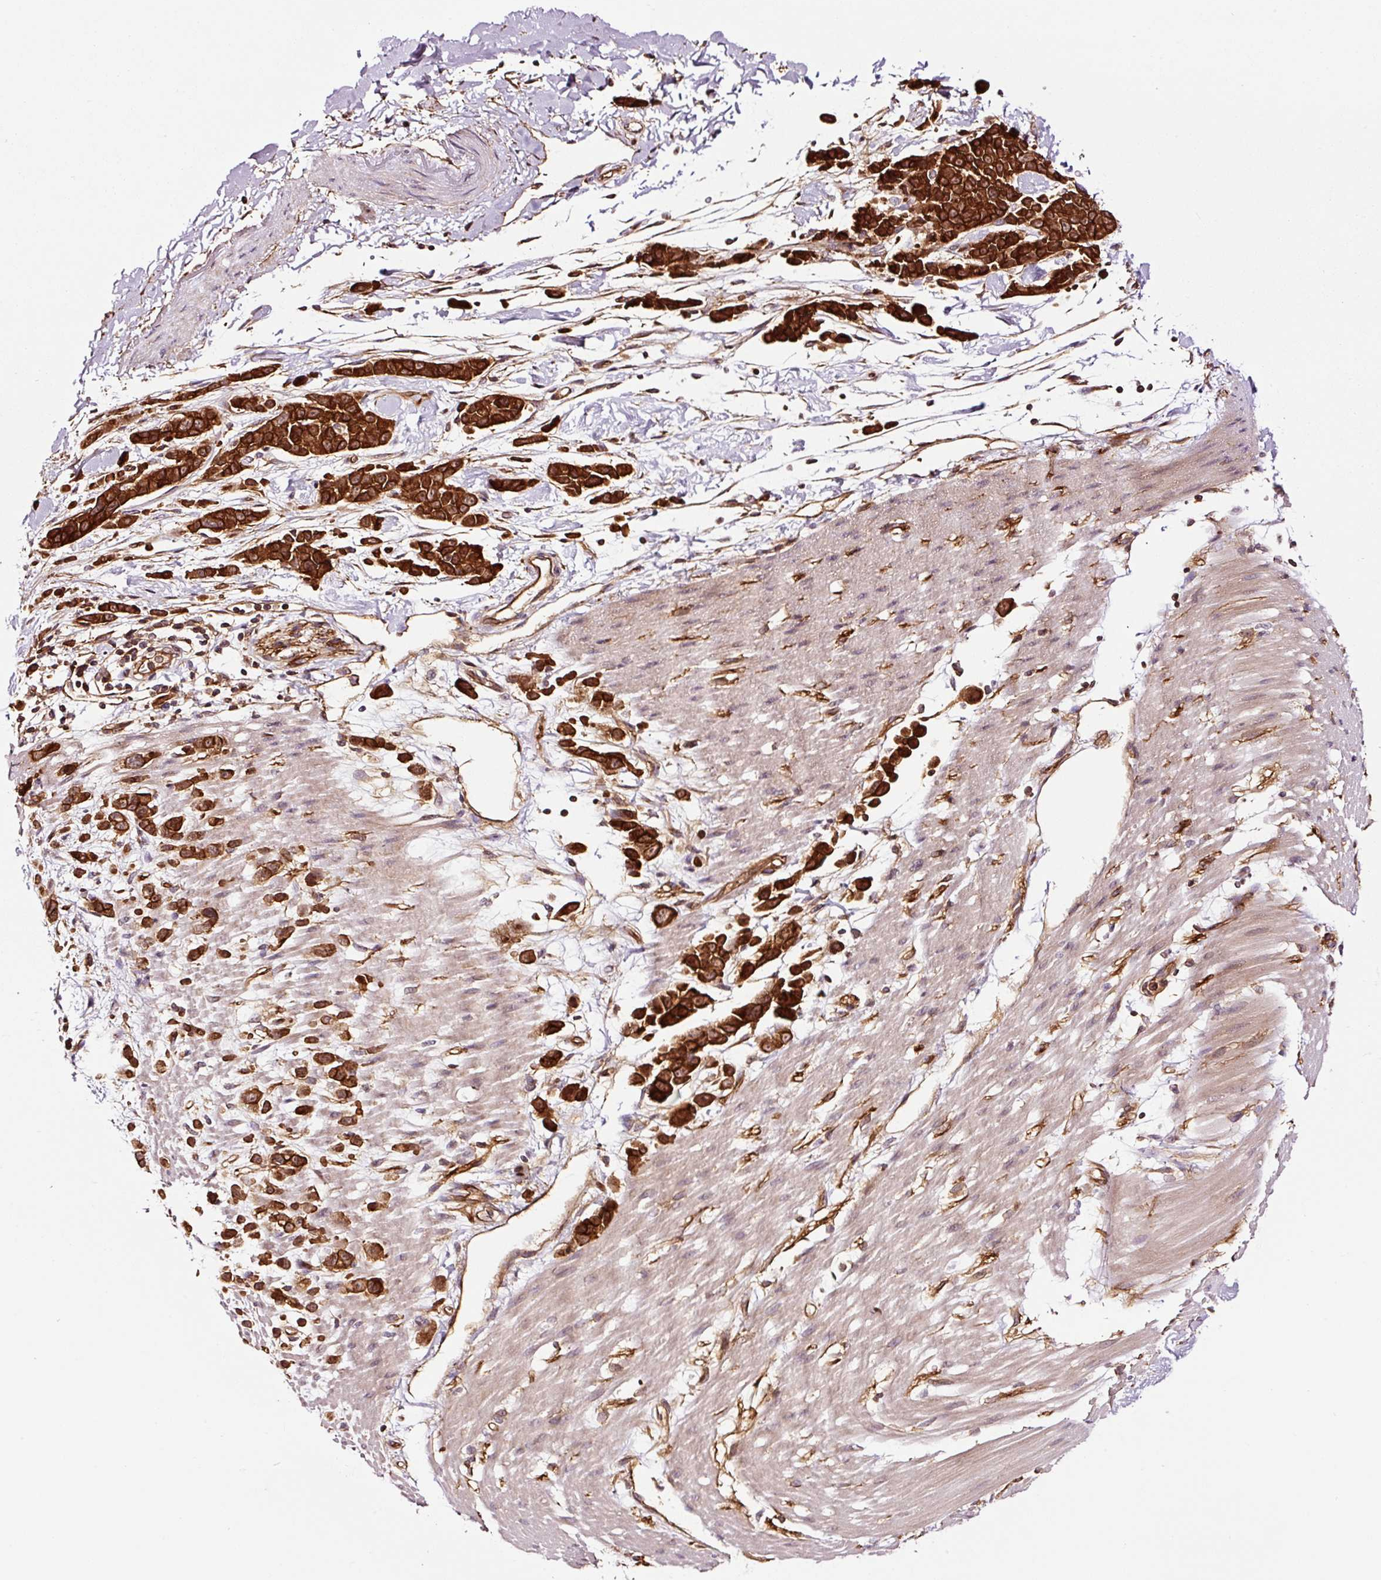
{"staining": {"intensity": "strong", "quantity": ">75%", "location": "cytoplasmic/membranous"}, "tissue": "pancreatic cancer", "cell_type": "Tumor cells", "image_type": "cancer", "snomed": [{"axis": "morphology", "description": "Normal tissue, NOS"}, {"axis": "morphology", "description": "Adenocarcinoma, NOS"}, {"axis": "topography", "description": "Pancreas"}], "caption": "Immunohistochemistry (IHC) of human pancreatic cancer demonstrates high levels of strong cytoplasmic/membranous staining in about >75% of tumor cells.", "gene": "METAP1", "patient": {"sex": "female", "age": 64}}